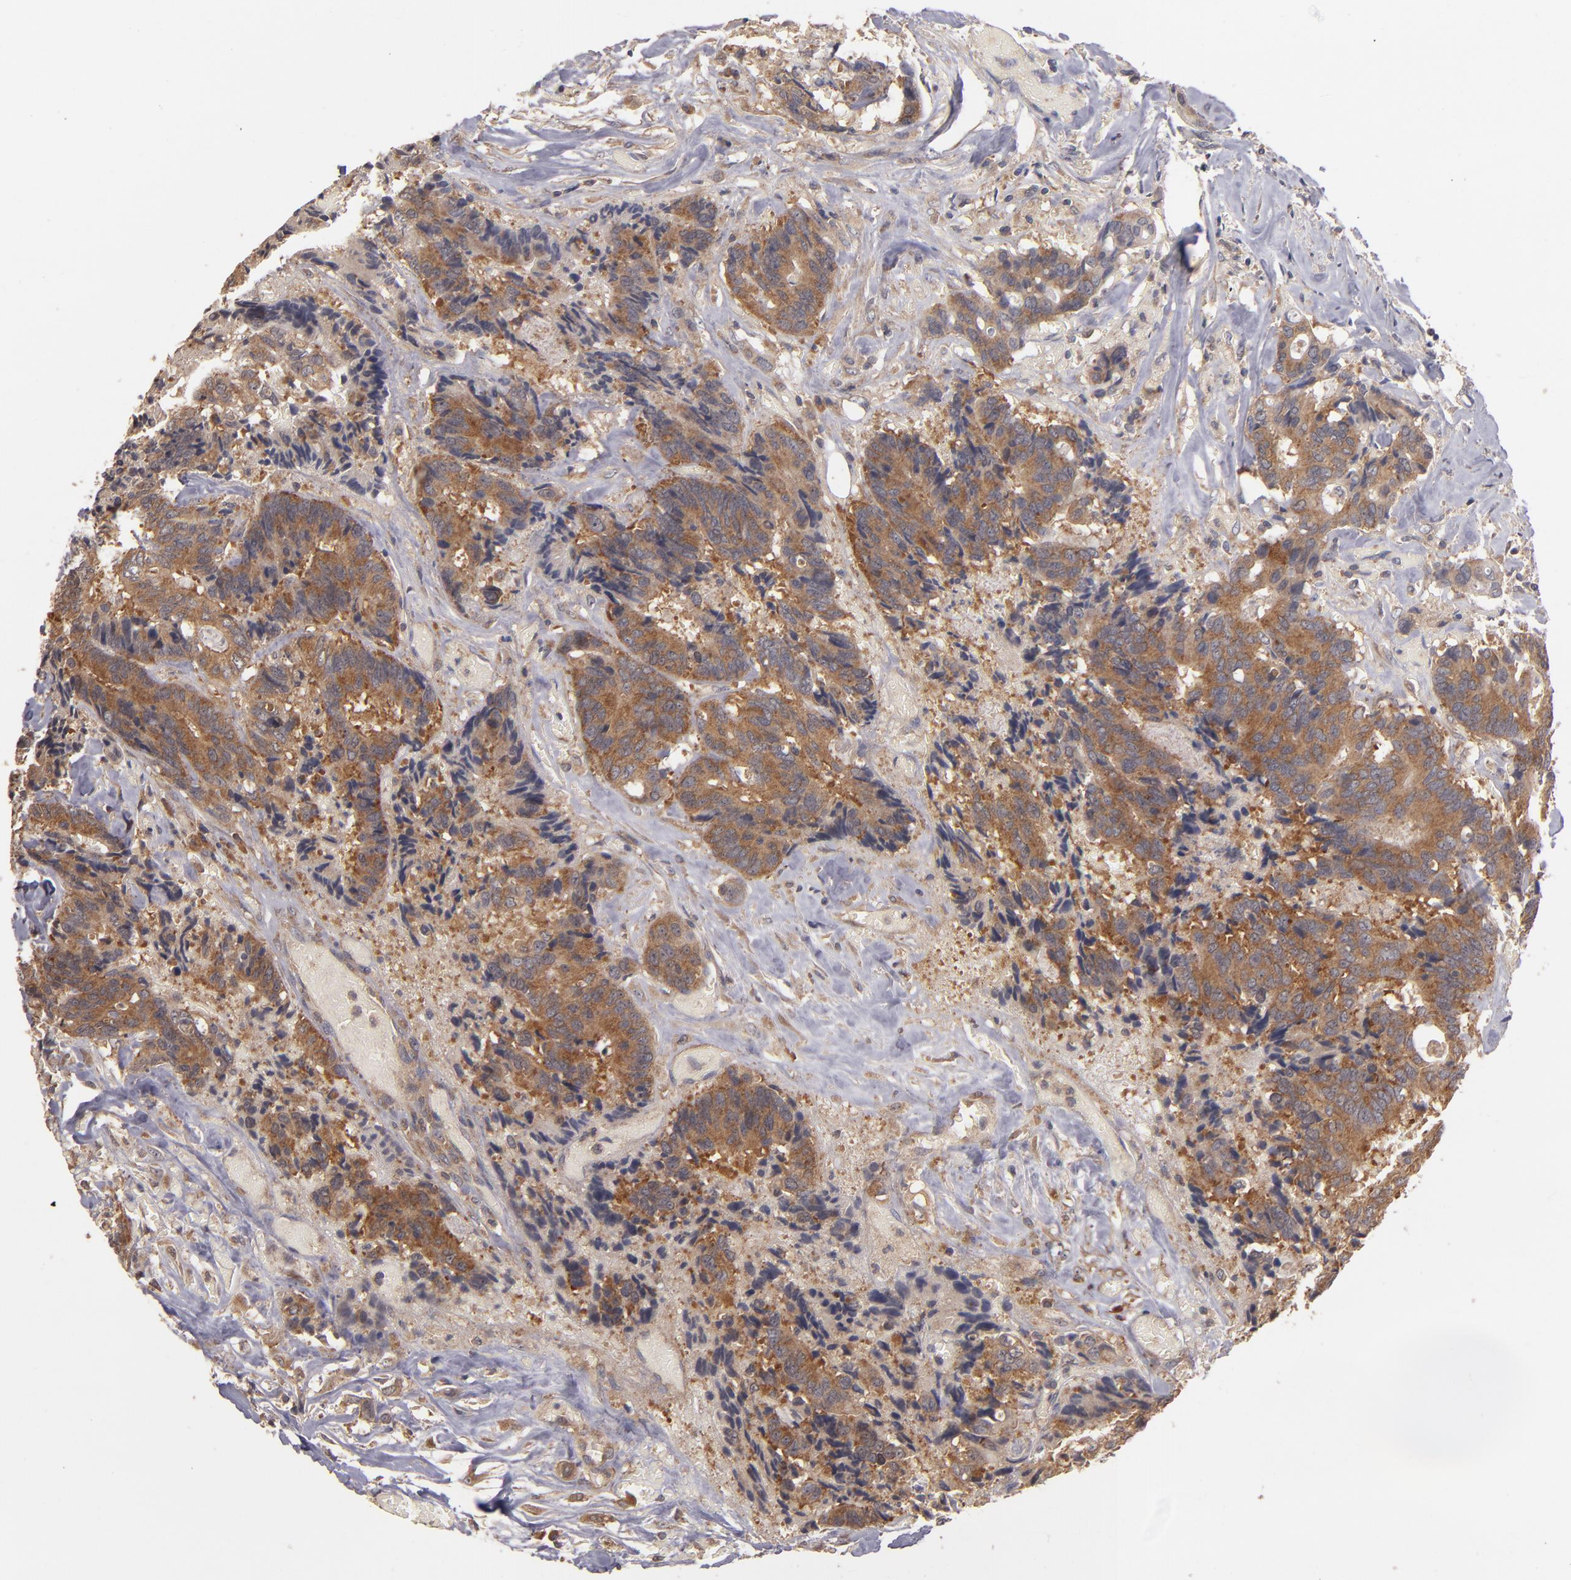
{"staining": {"intensity": "moderate", "quantity": ">75%", "location": "cytoplasmic/membranous"}, "tissue": "colorectal cancer", "cell_type": "Tumor cells", "image_type": "cancer", "snomed": [{"axis": "morphology", "description": "Adenocarcinoma, NOS"}, {"axis": "topography", "description": "Rectum"}], "caption": "High-magnification brightfield microscopy of colorectal cancer (adenocarcinoma) stained with DAB (brown) and counterstained with hematoxylin (blue). tumor cells exhibit moderate cytoplasmic/membranous staining is present in about>75% of cells.", "gene": "UPF3B", "patient": {"sex": "male", "age": 55}}